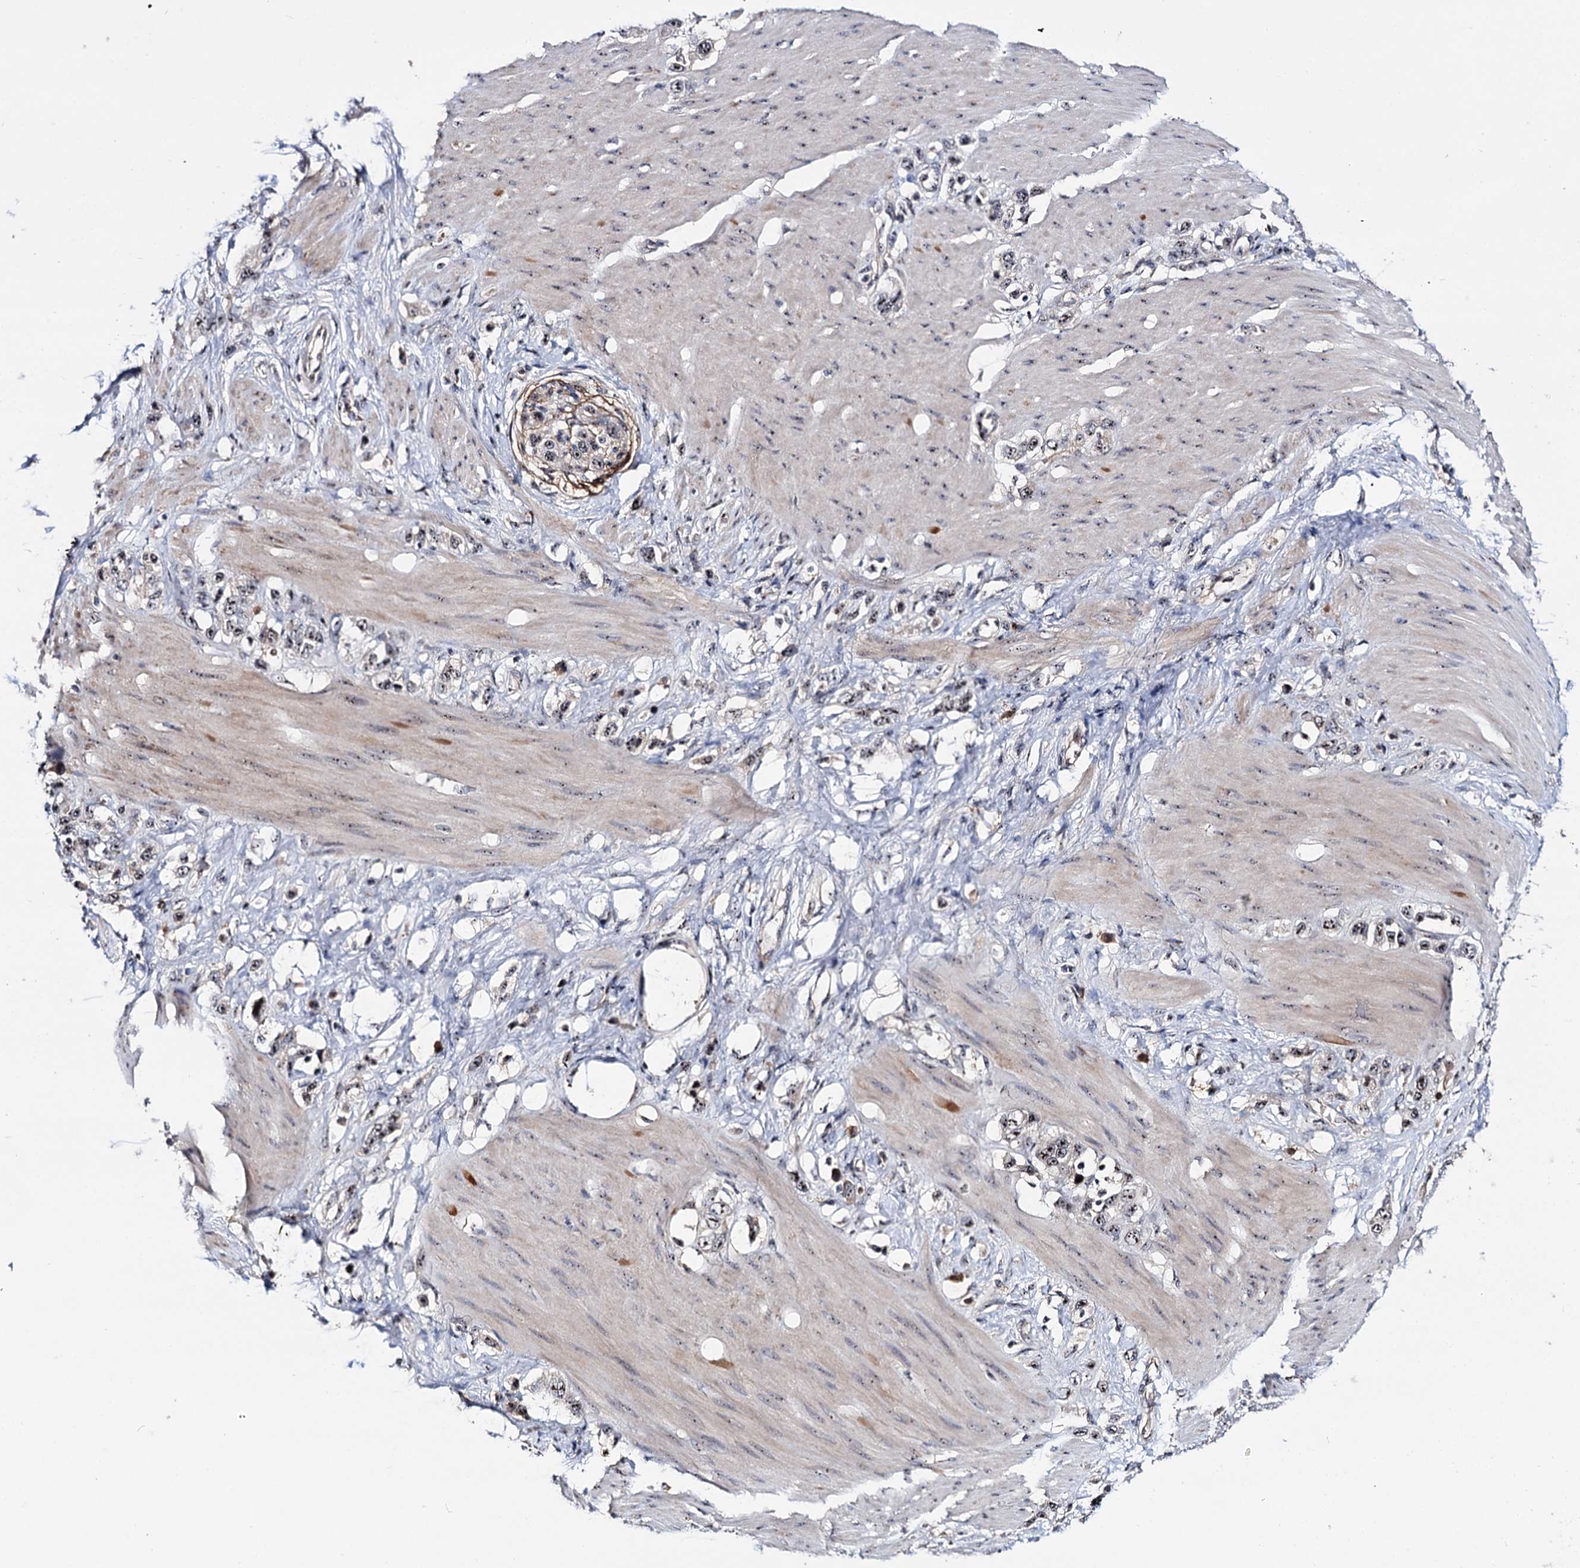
{"staining": {"intensity": "moderate", "quantity": "25%-75%", "location": "nuclear"}, "tissue": "stomach cancer", "cell_type": "Tumor cells", "image_type": "cancer", "snomed": [{"axis": "morphology", "description": "Adenocarcinoma, NOS"}, {"axis": "morphology", "description": "Adenocarcinoma, High grade"}, {"axis": "topography", "description": "Stomach, upper"}, {"axis": "topography", "description": "Stomach, lower"}], "caption": "Human stomach cancer (adenocarcinoma) stained with a brown dye exhibits moderate nuclear positive positivity in about 25%-75% of tumor cells.", "gene": "SUPT20H", "patient": {"sex": "female", "age": 65}}